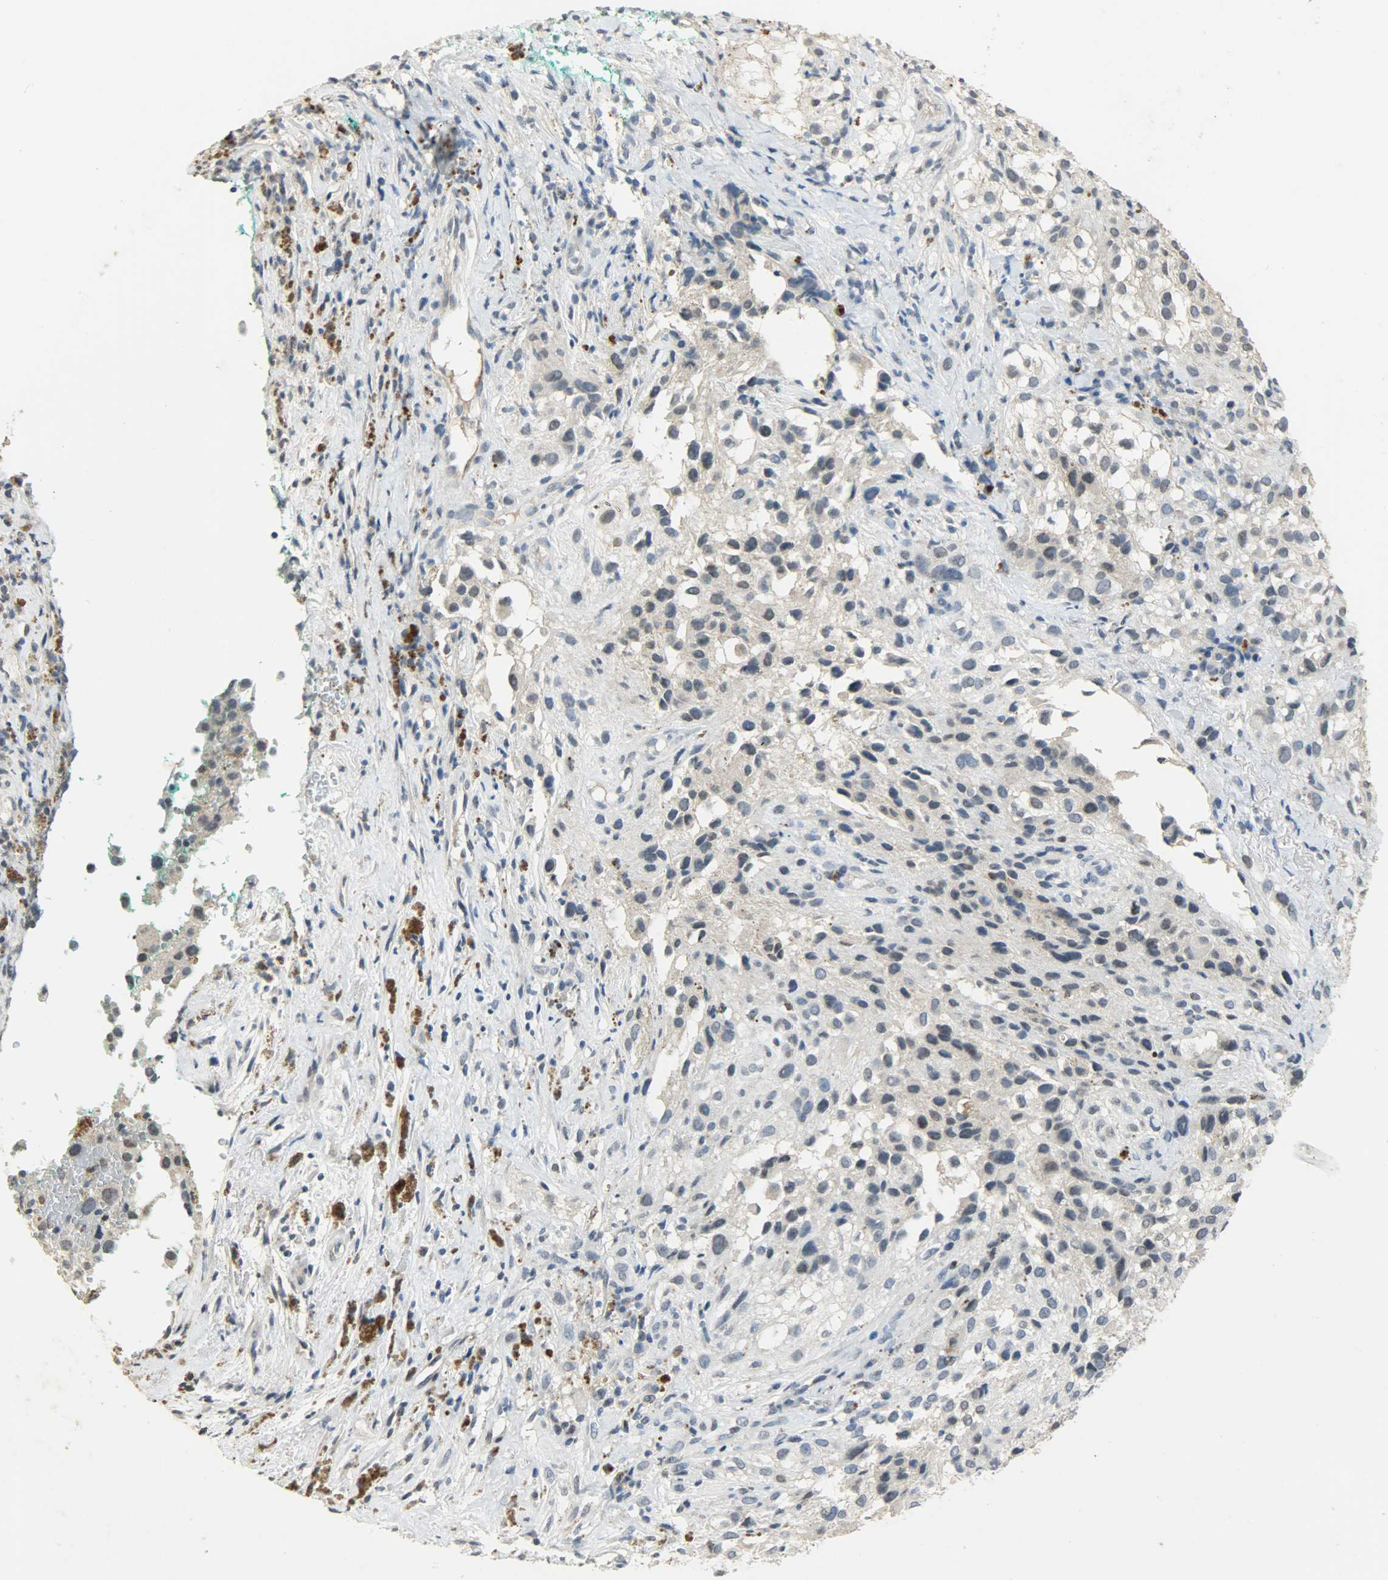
{"staining": {"intensity": "negative", "quantity": "none", "location": "none"}, "tissue": "melanoma", "cell_type": "Tumor cells", "image_type": "cancer", "snomed": [{"axis": "morphology", "description": "Necrosis, NOS"}, {"axis": "morphology", "description": "Malignant melanoma, NOS"}, {"axis": "topography", "description": "Skin"}], "caption": "This is a histopathology image of IHC staining of melanoma, which shows no expression in tumor cells.", "gene": "DNAJB6", "patient": {"sex": "female", "age": 87}}